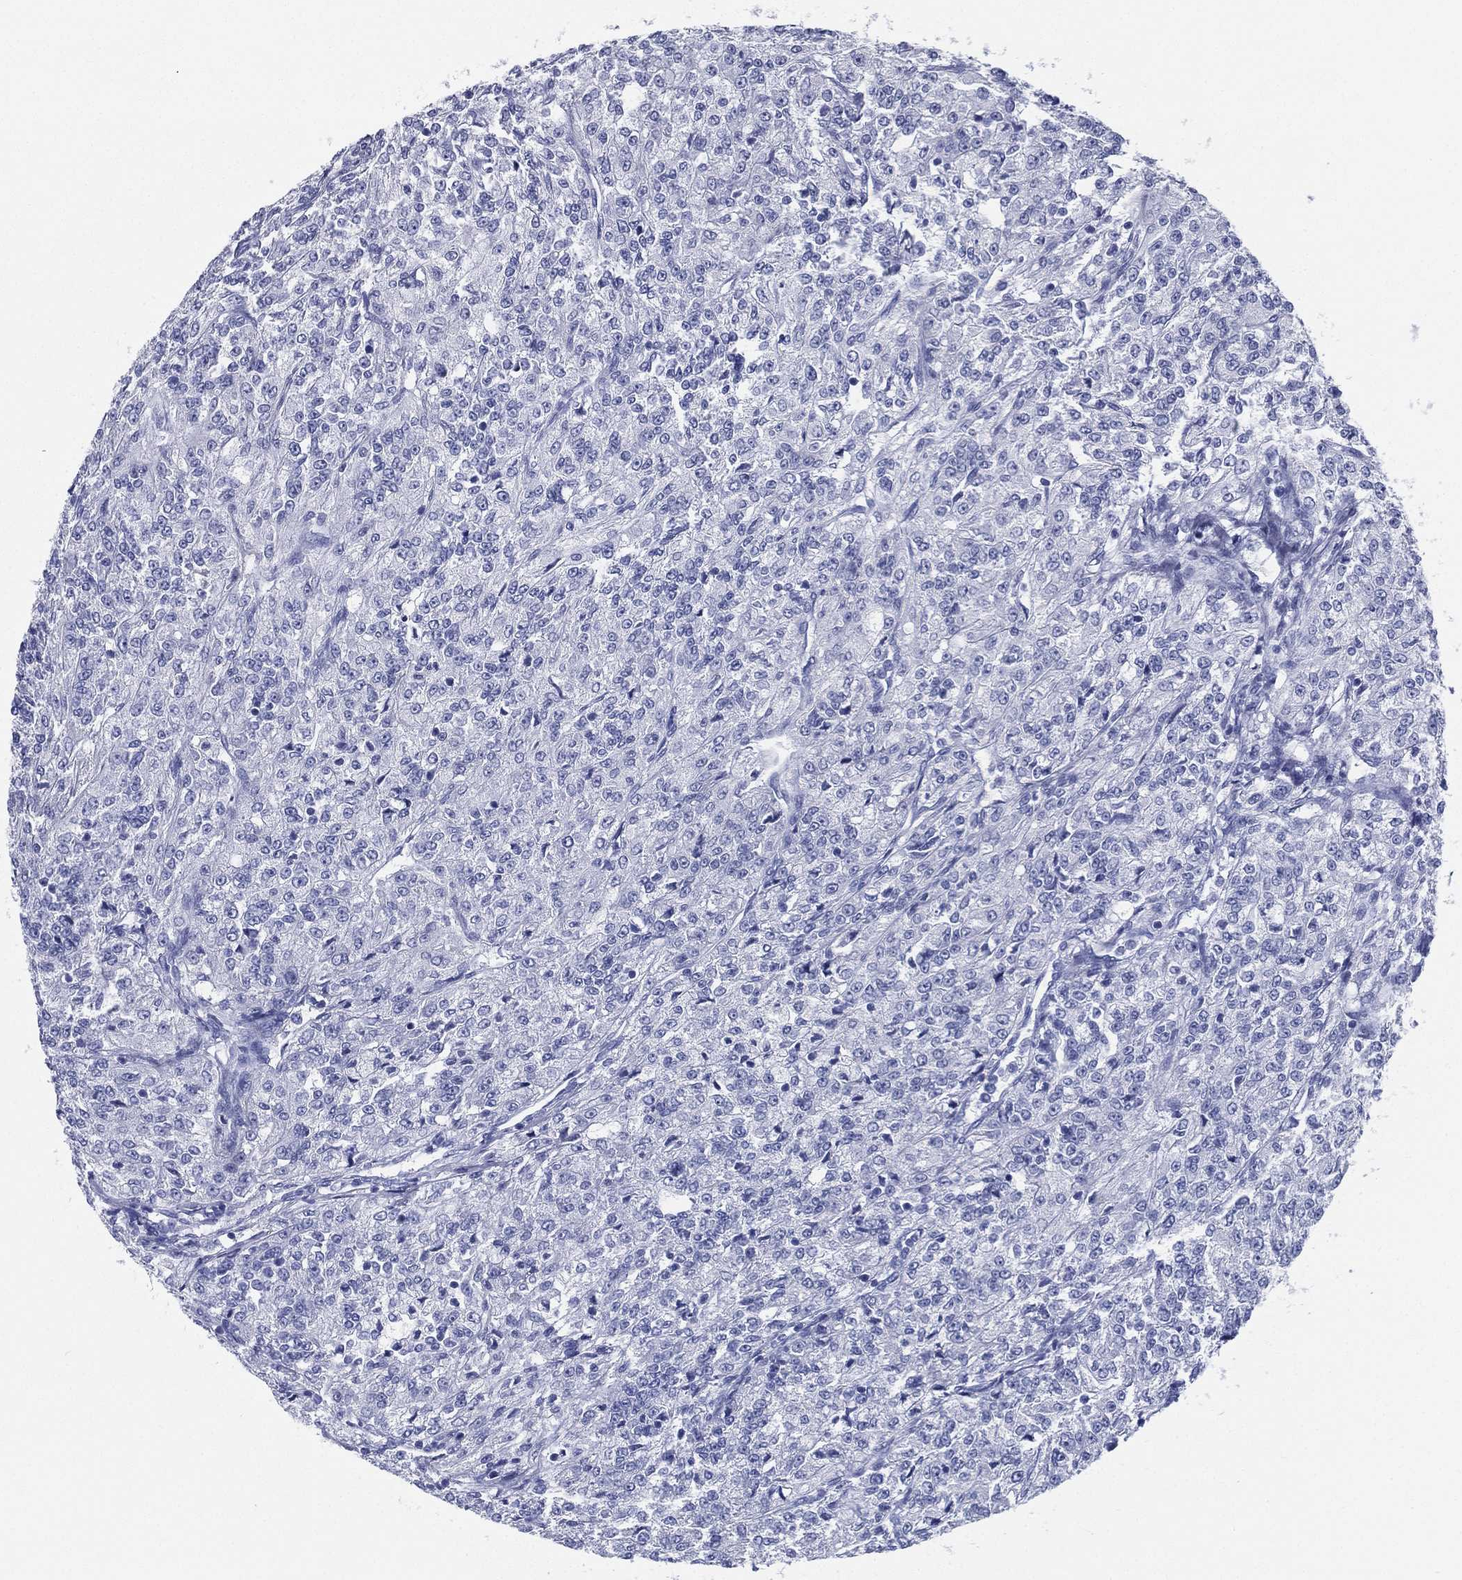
{"staining": {"intensity": "negative", "quantity": "none", "location": "none"}, "tissue": "renal cancer", "cell_type": "Tumor cells", "image_type": "cancer", "snomed": [{"axis": "morphology", "description": "Adenocarcinoma, NOS"}, {"axis": "topography", "description": "Kidney"}], "caption": "DAB (3,3'-diaminobenzidine) immunohistochemical staining of renal adenocarcinoma displays no significant positivity in tumor cells. (DAB immunohistochemistry, high magnification).", "gene": "RSPH4A", "patient": {"sex": "female", "age": 63}}